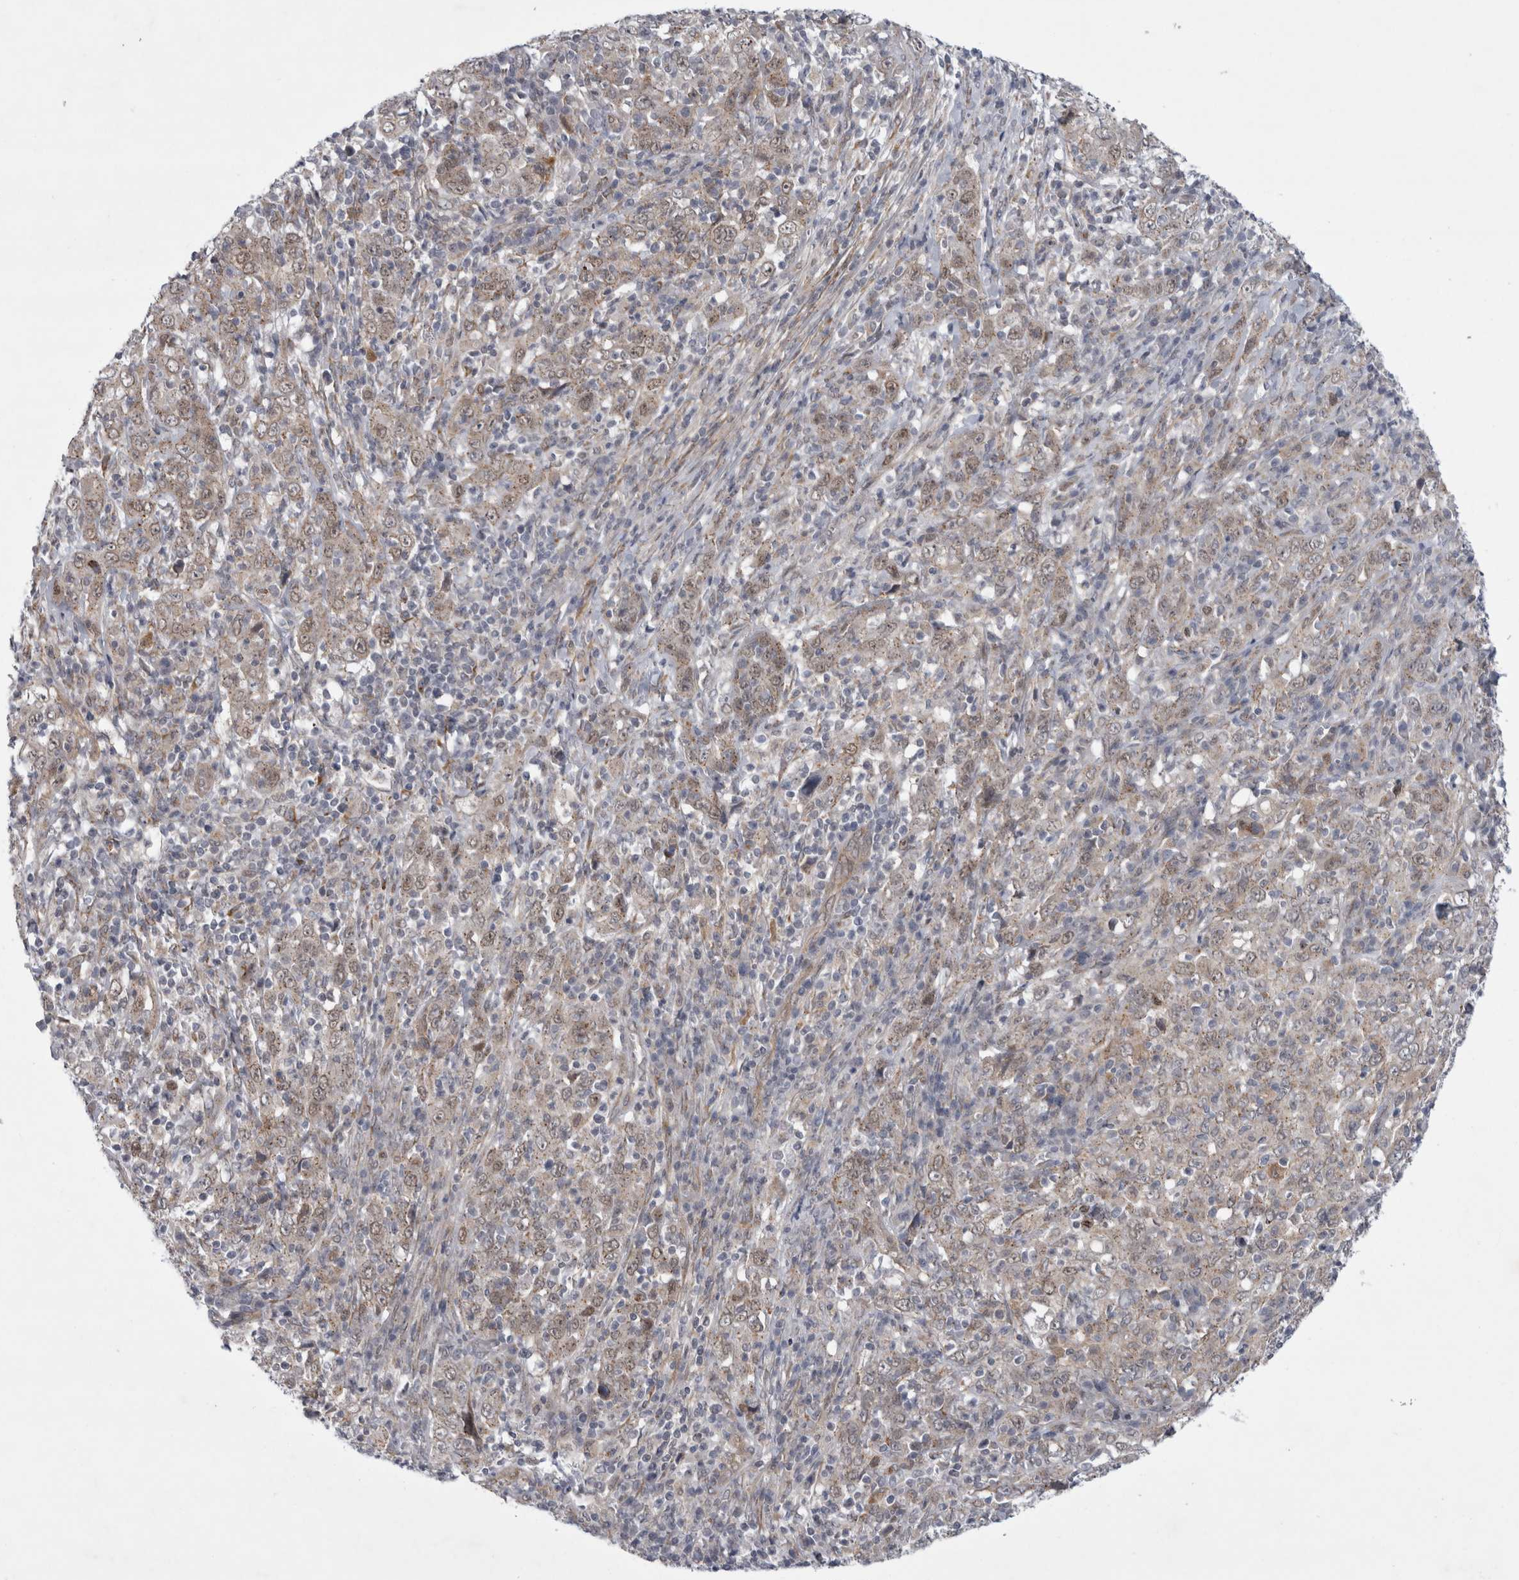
{"staining": {"intensity": "weak", "quantity": "25%-75%", "location": "cytoplasmic/membranous,nuclear"}, "tissue": "cervical cancer", "cell_type": "Tumor cells", "image_type": "cancer", "snomed": [{"axis": "morphology", "description": "Squamous cell carcinoma, NOS"}, {"axis": "topography", "description": "Cervix"}], "caption": "Tumor cells display low levels of weak cytoplasmic/membranous and nuclear expression in about 25%-75% of cells in human cervical cancer (squamous cell carcinoma).", "gene": "PARP11", "patient": {"sex": "female", "age": 46}}